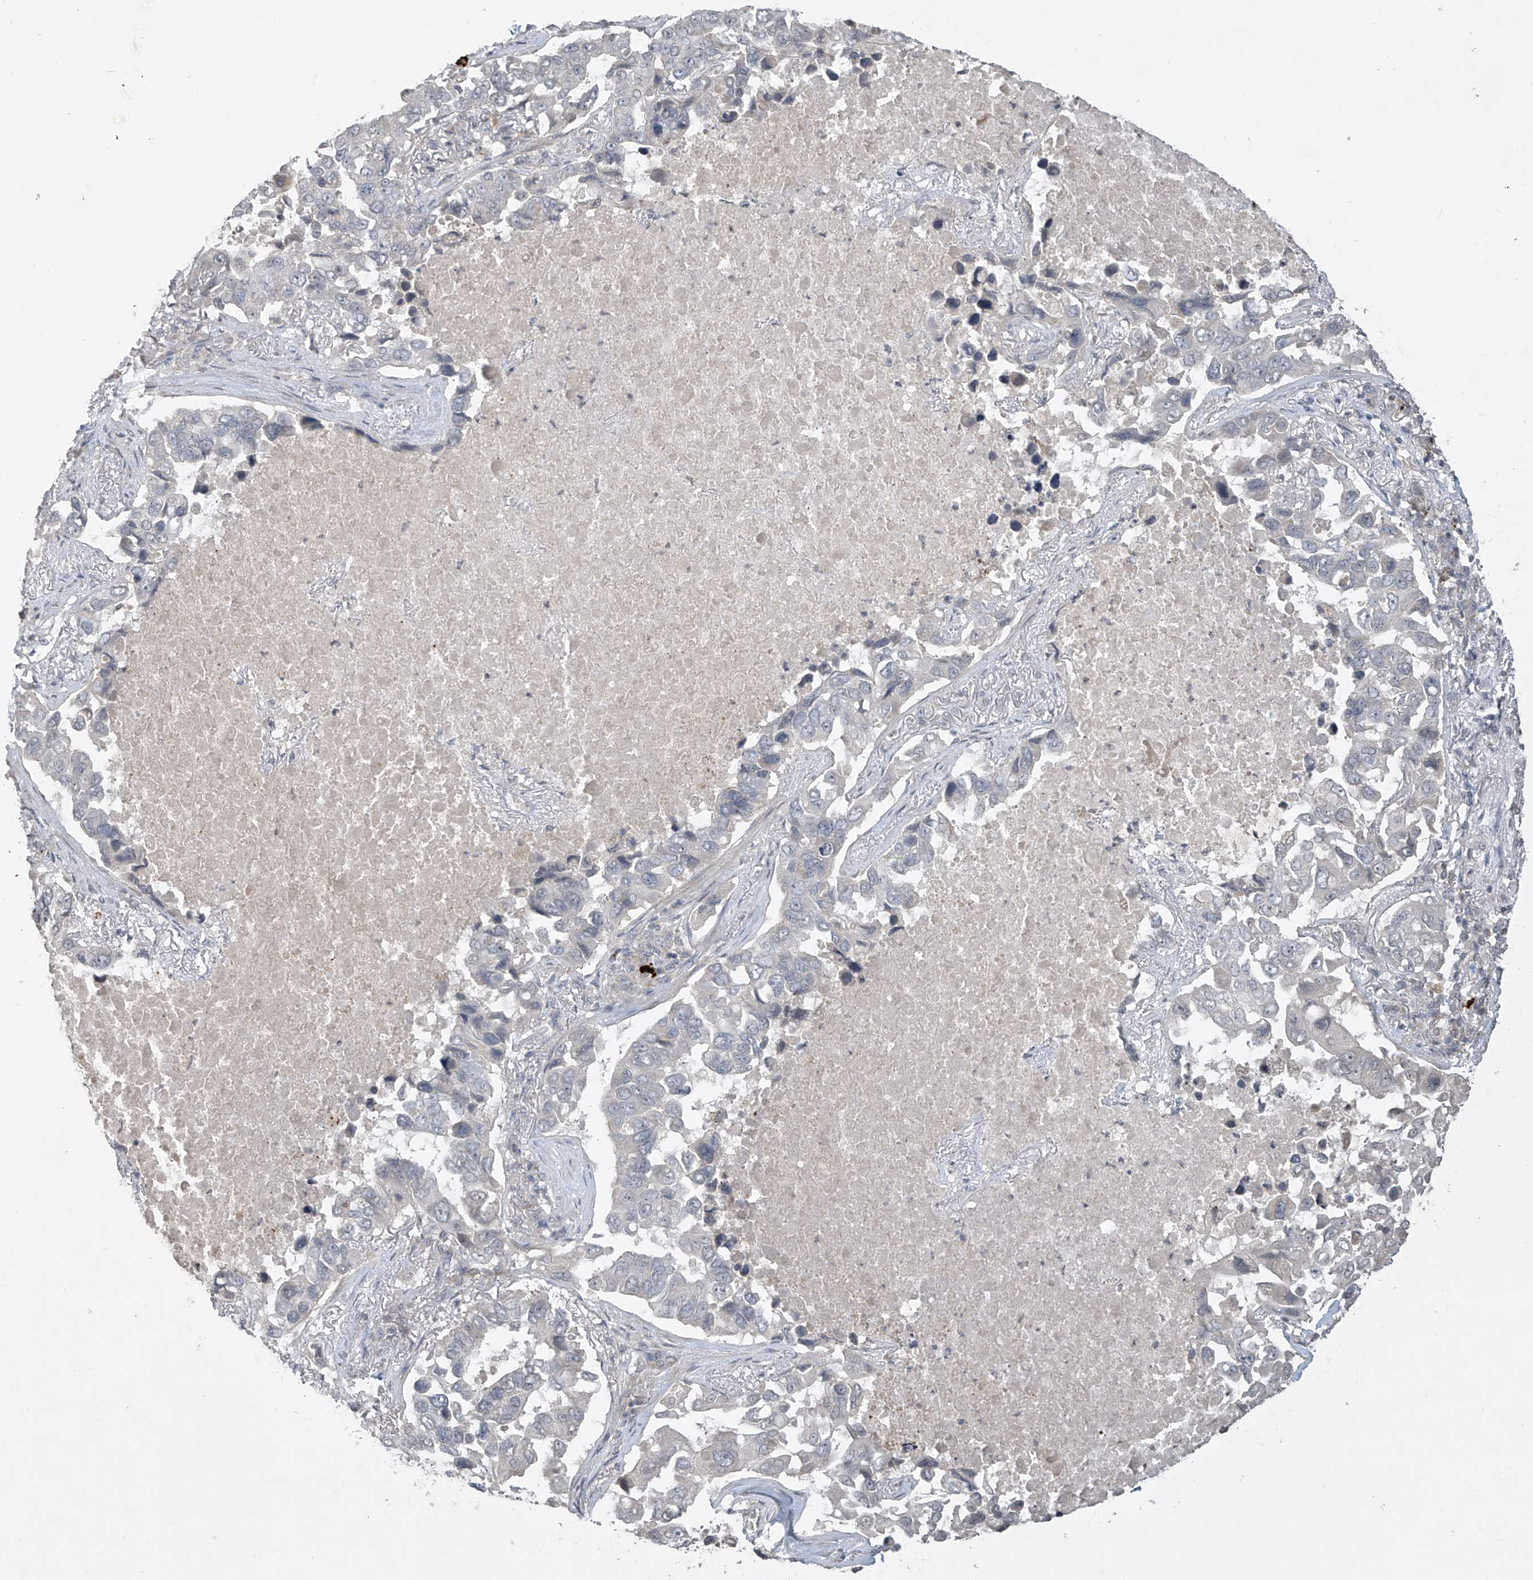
{"staining": {"intensity": "negative", "quantity": "none", "location": "none"}, "tissue": "lung cancer", "cell_type": "Tumor cells", "image_type": "cancer", "snomed": [{"axis": "morphology", "description": "Adenocarcinoma, NOS"}, {"axis": "topography", "description": "Lung"}], "caption": "Adenocarcinoma (lung) was stained to show a protein in brown. There is no significant positivity in tumor cells.", "gene": "DGKQ", "patient": {"sex": "male", "age": 64}}